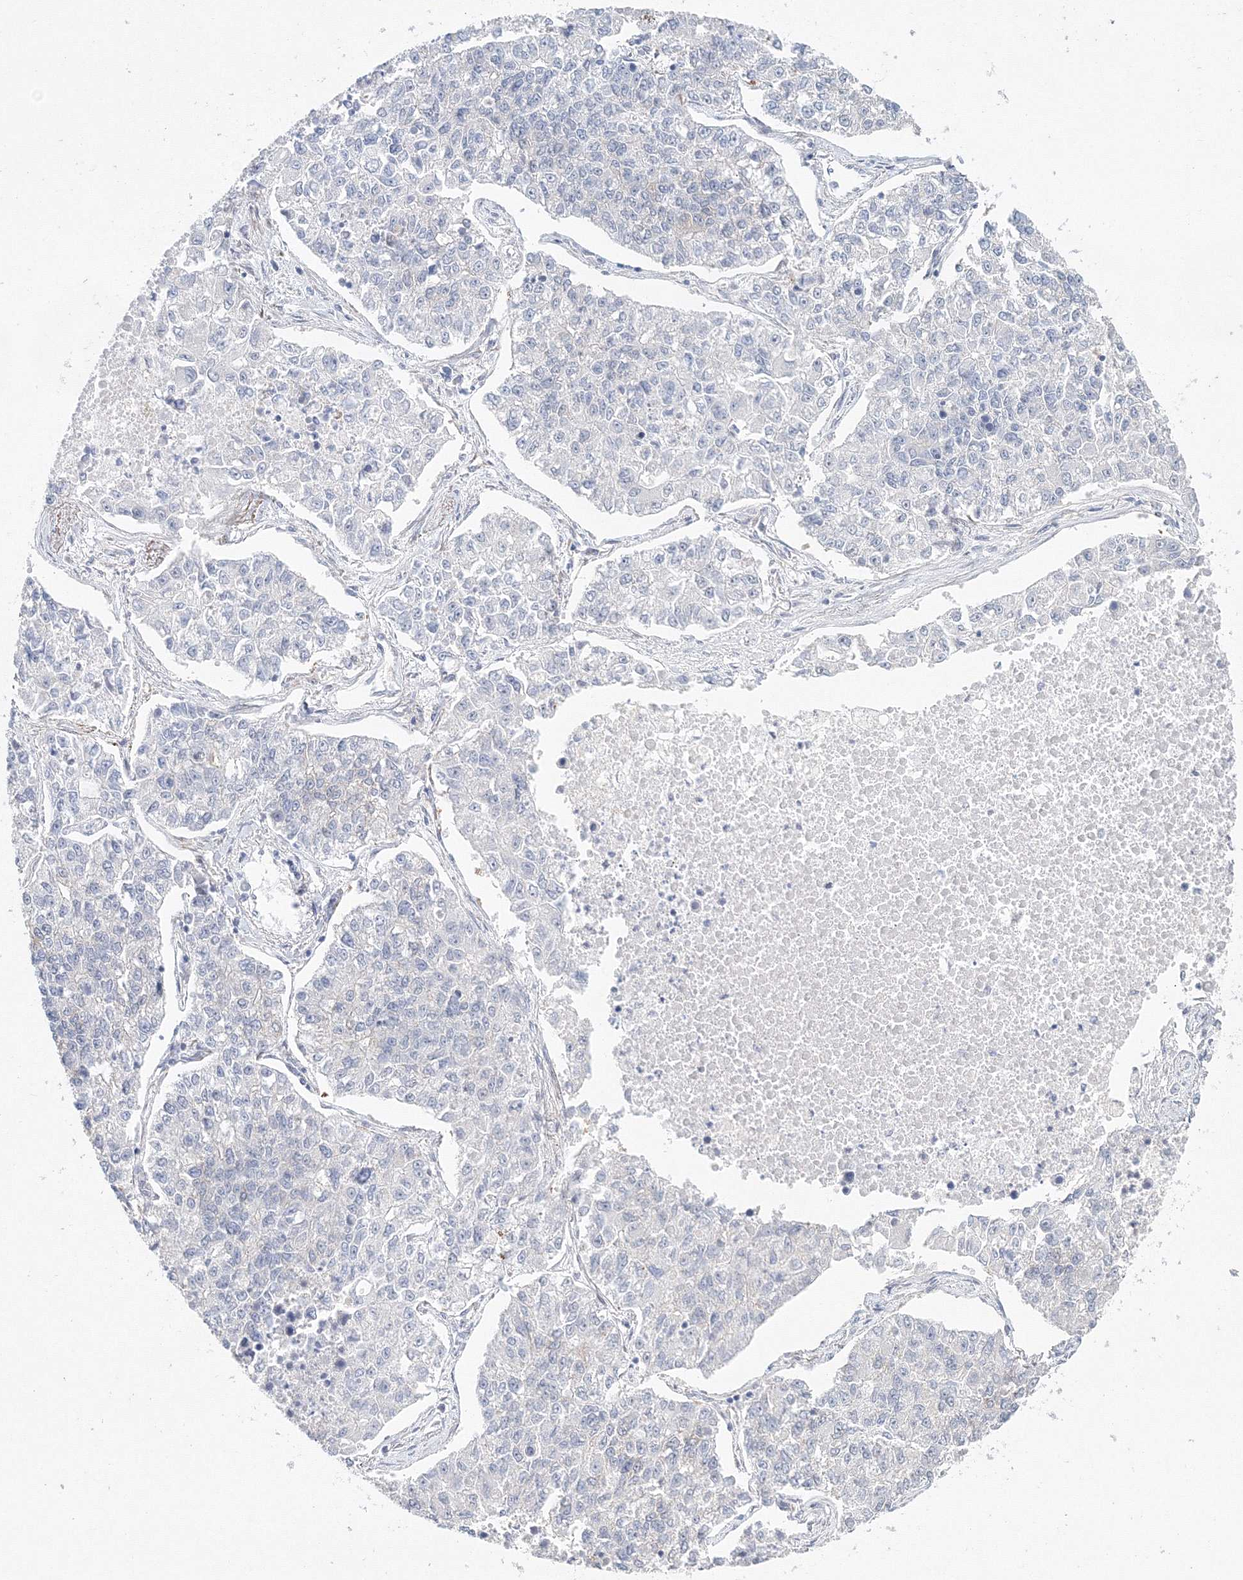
{"staining": {"intensity": "negative", "quantity": "none", "location": "none"}, "tissue": "lung cancer", "cell_type": "Tumor cells", "image_type": "cancer", "snomed": [{"axis": "morphology", "description": "Adenocarcinoma, NOS"}, {"axis": "topography", "description": "Lung"}], "caption": "DAB immunohistochemical staining of human lung adenocarcinoma shows no significant staining in tumor cells.", "gene": "SIRT7", "patient": {"sex": "male", "age": 49}}